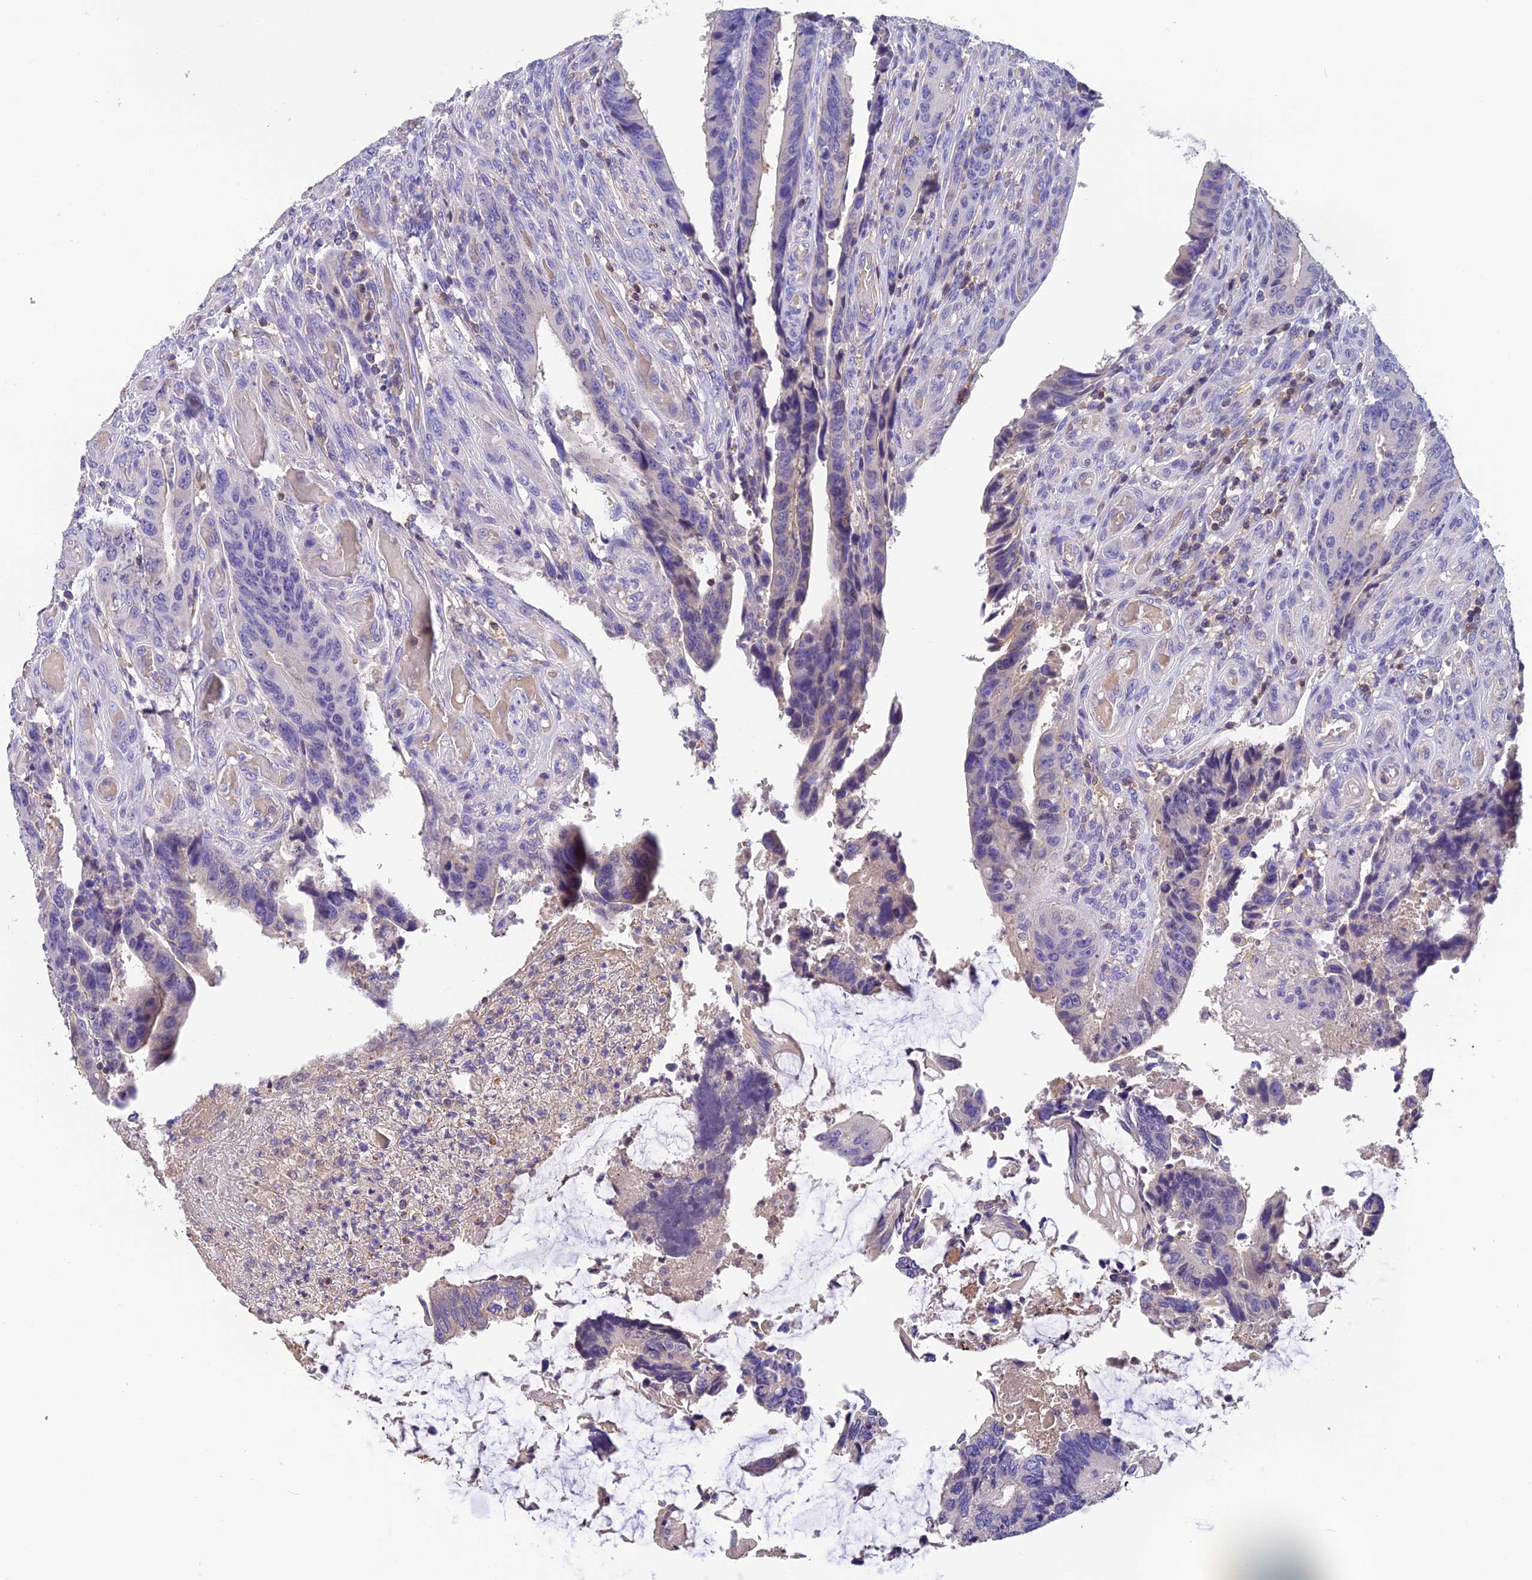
{"staining": {"intensity": "negative", "quantity": "none", "location": "none"}, "tissue": "colorectal cancer", "cell_type": "Tumor cells", "image_type": "cancer", "snomed": [{"axis": "morphology", "description": "Adenocarcinoma, NOS"}, {"axis": "topography", "description": "Colon"}], "caption": "The micrograph demonstrates no staining of tumor cells in colorectal cancer. Nuclei are stained in blue.", "gene": "LPXN", "patient": {"sex": "male", "age": 87}}